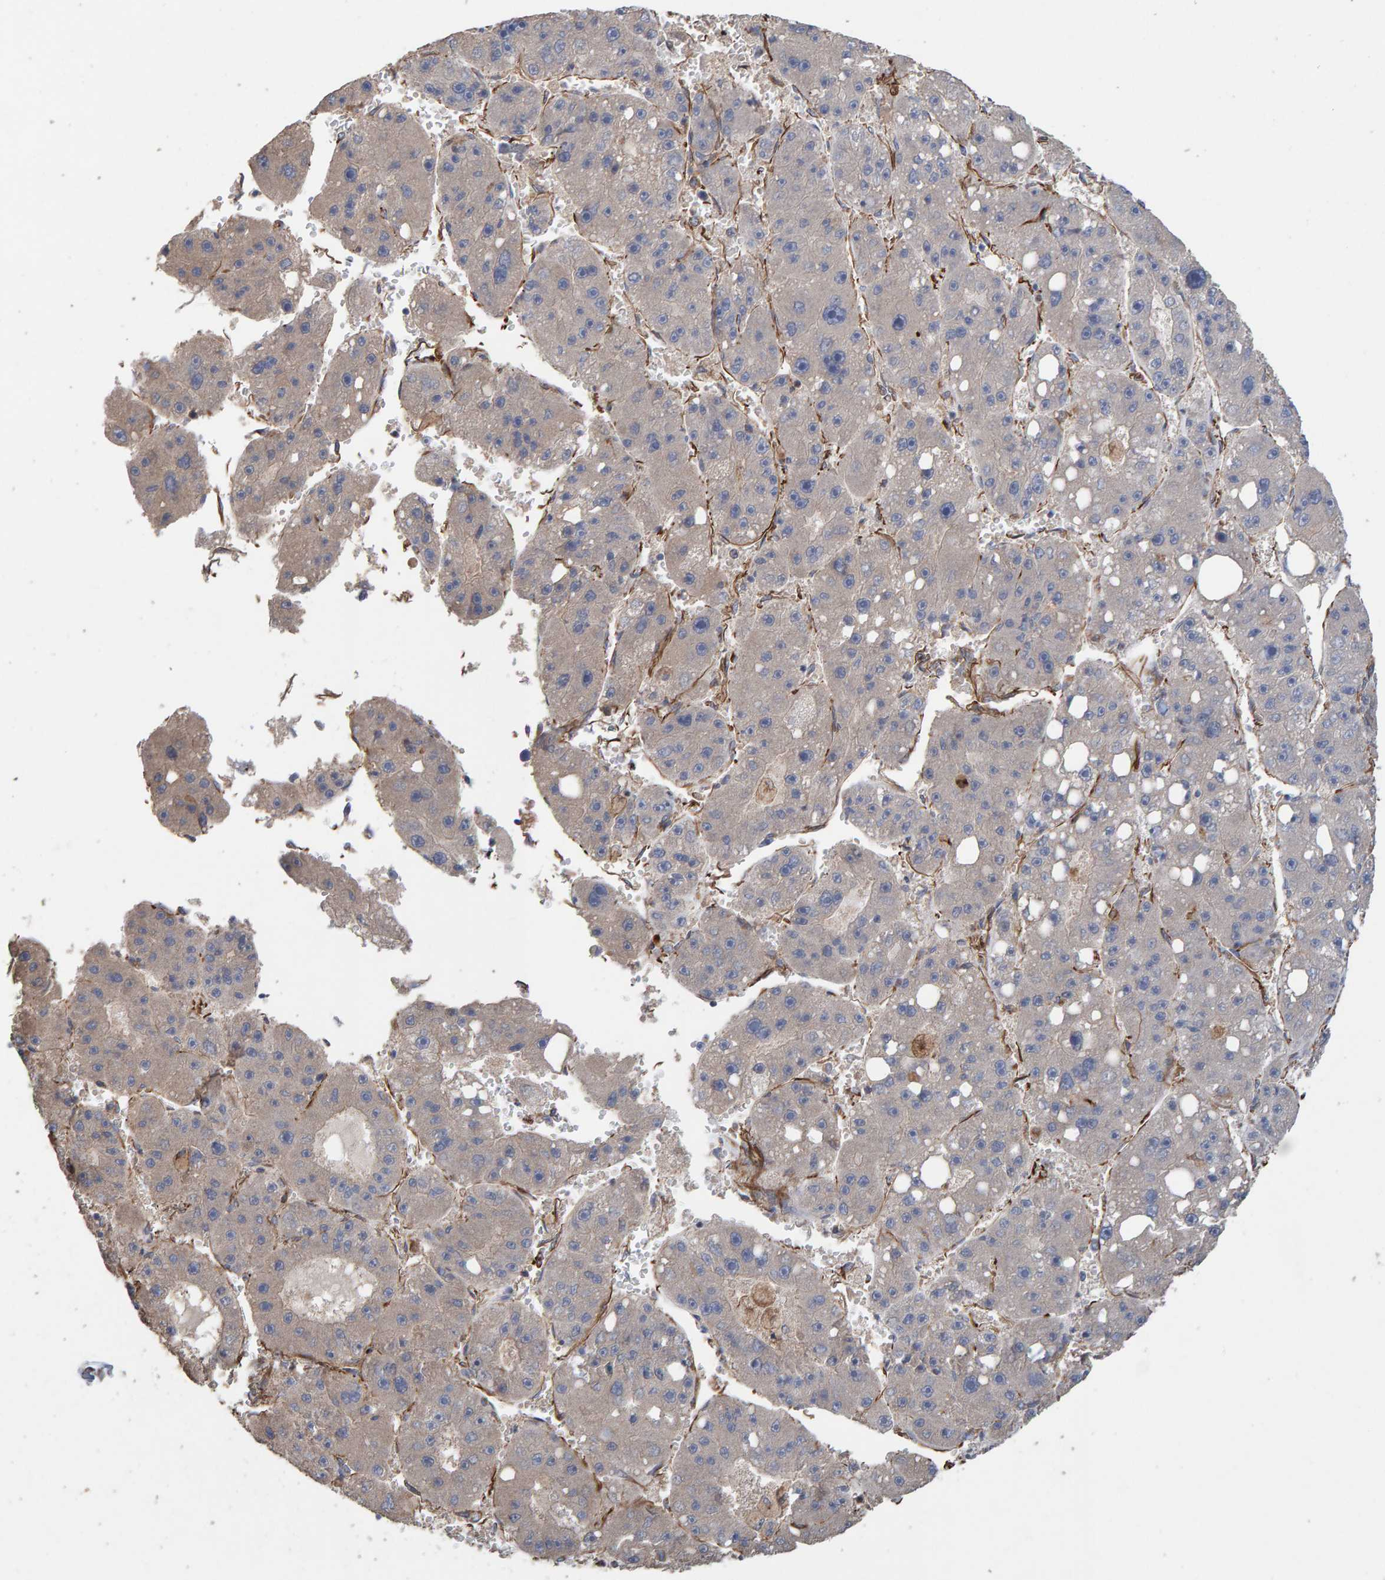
{"staining": {"intensity": "negative", "quantity": "none", "location": "none"}, "tissue": "liver cancer", "cell_type": "Tumor cells", "image_type": "cancer", "snomed": [{"axis": "morphology", "description": "Carcinoma, Hepatocellular, NOS"}, {"axis": "topography", "description": "Liver"}], "caption": "Liver cancer (hepatocellular carcinoma) was stained to show a protein in brown. There is no significant positivity in tumor cells. (DAB (3,3'-diaminobenzidine) immunohistochemistry visualized using brightfield microscopy, high magnification).", "gene": "ZNF347", "patient": {"sex": "female", "age": 61}}